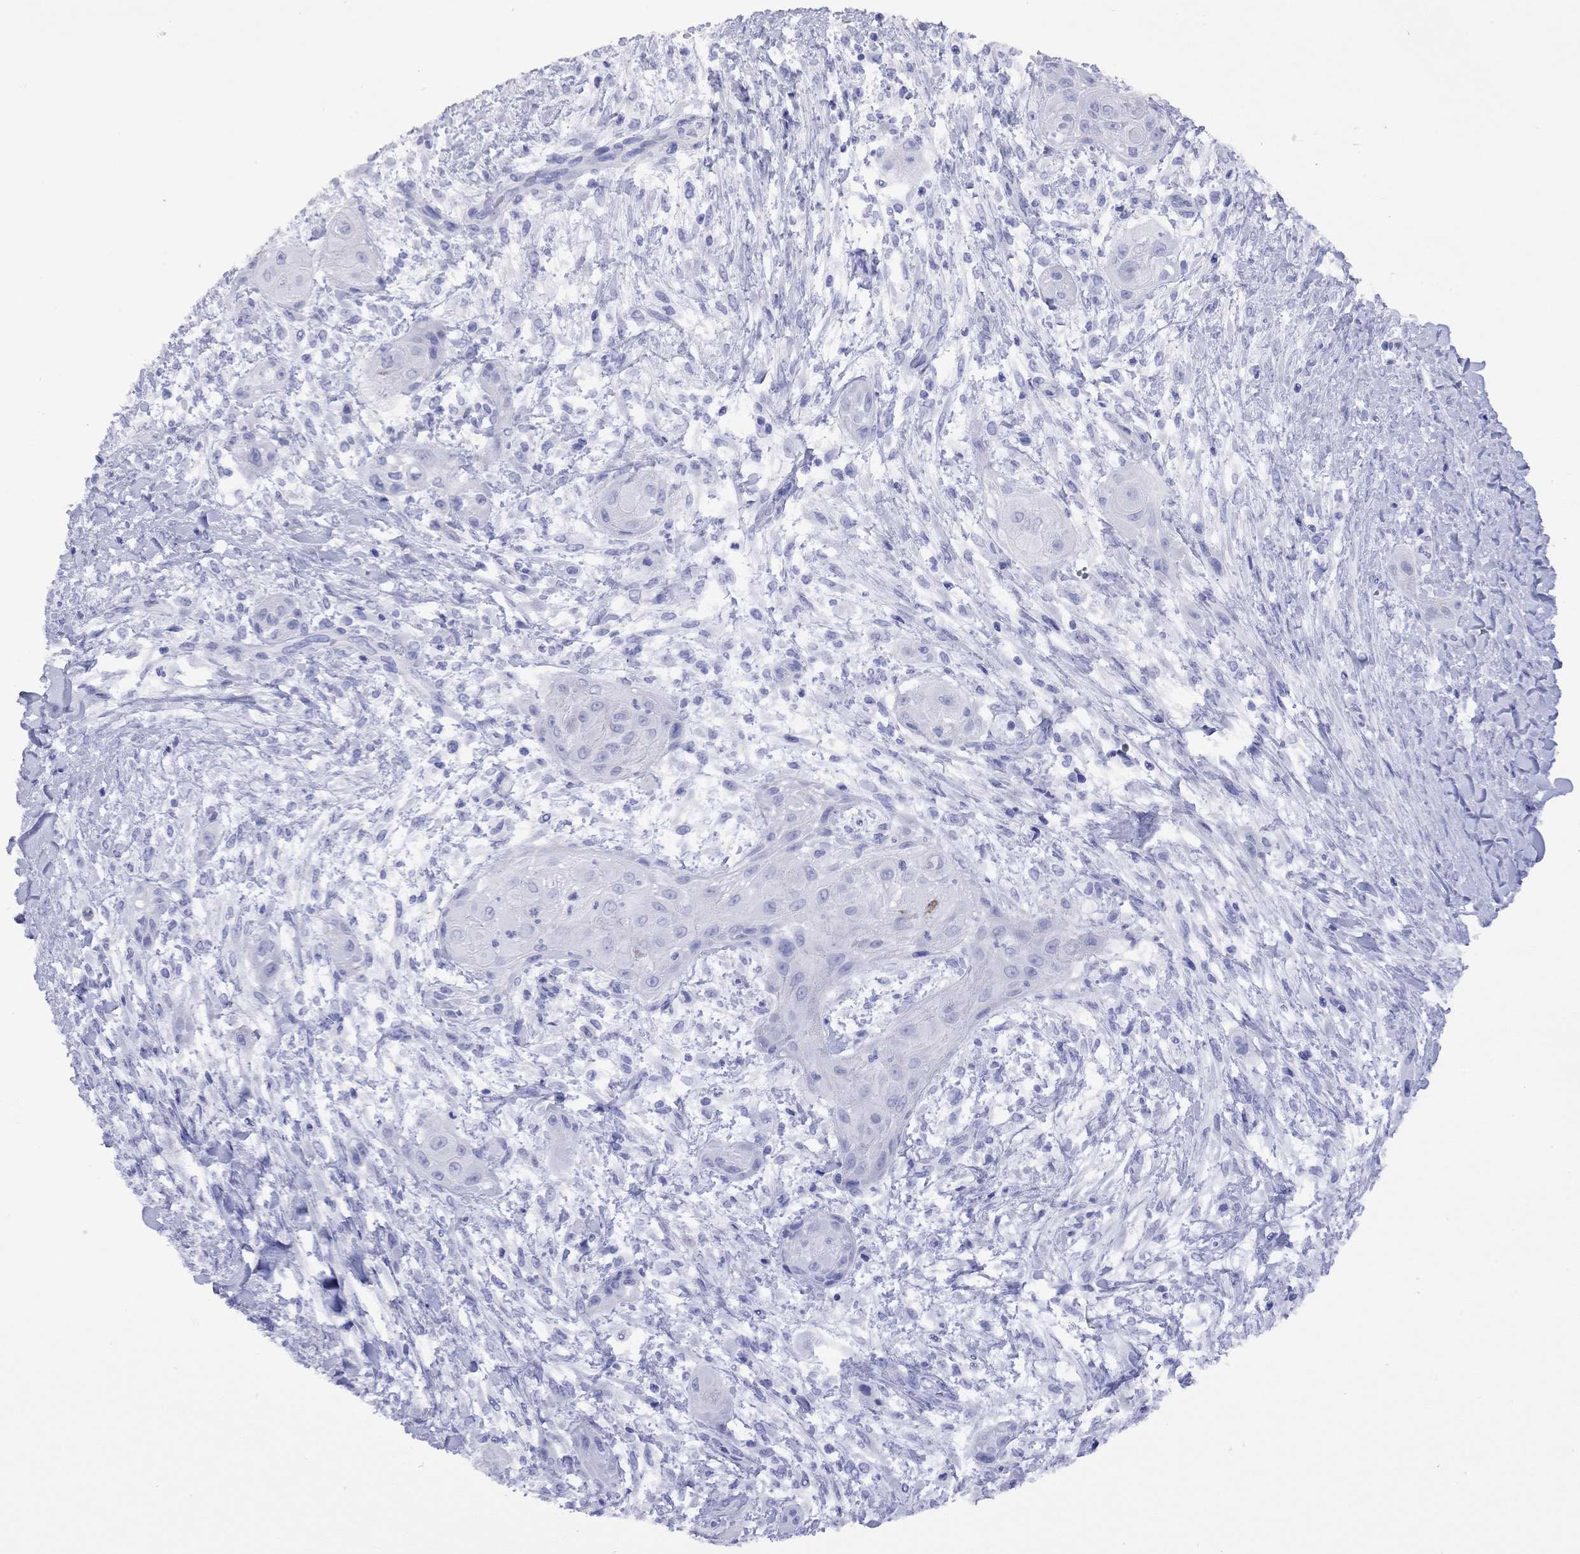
{"staining": {"intensity": "negative", "quantity": "none", "location": "none"}, "tissue": "skin cancer", "cell_type": "Tumor cells", "image_type": "cancer", "snomed": [{"axis": "morphology", "description": "Squamous cell carcinoma, NOS"}, {"axis": "topography", "description": "Skin"}], "caption": "This photomicrograph is of skin cancer (squamous cell carcinoma) stained with immunohistochemistry (IHC) to label a protein in brown with the nuclei are counter-stained blue. There is no positivity in tumor cells.", "gene": "FIGLA", "patient": {"sex": "male", "age": 62}}